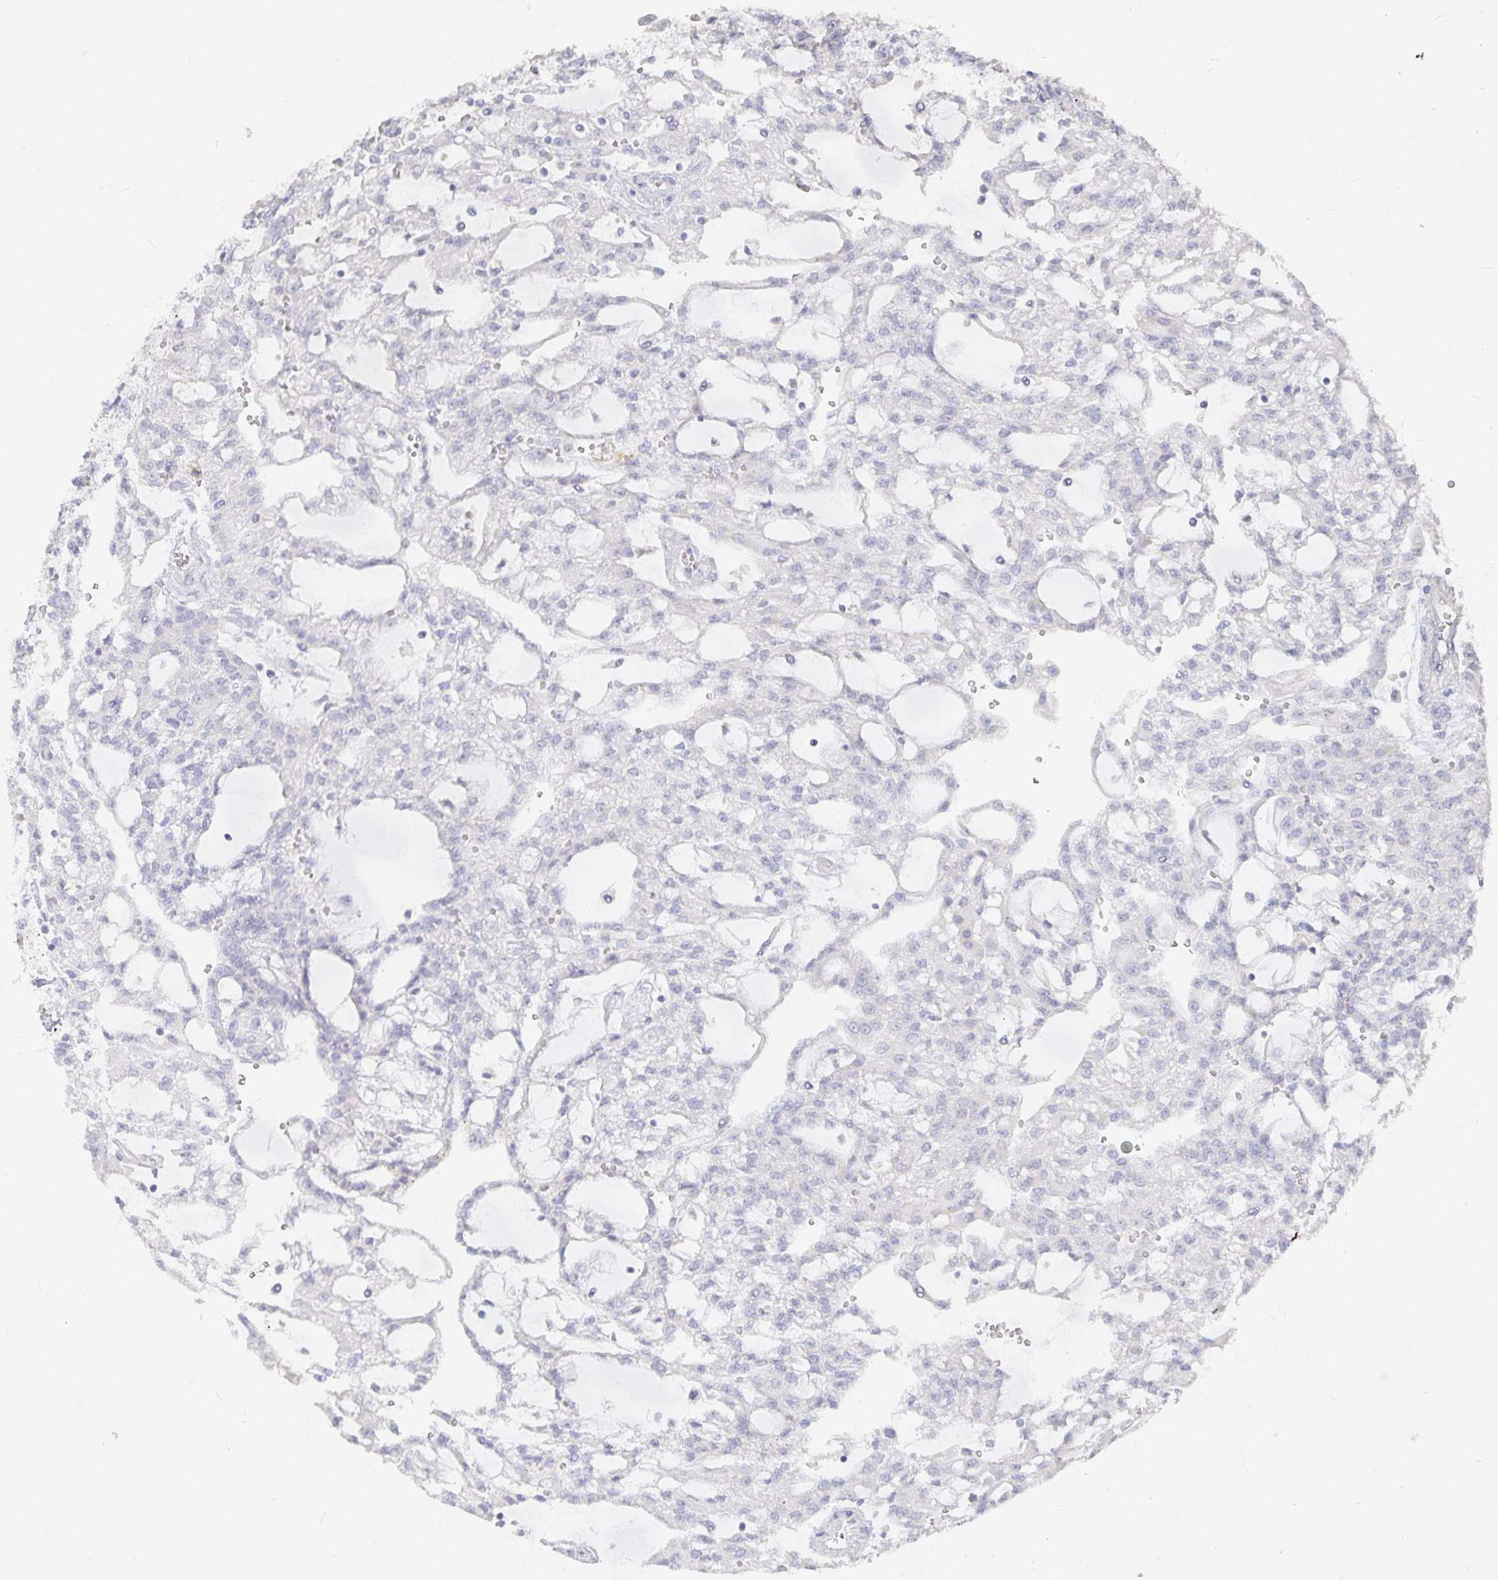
{"staining": {"intensity": "negative", "quantity": "none", "location": "none"}, "tissue": "renal cancer", "cell_type": "Tumor cells", "image_type": "cancer", "snomed": [{"axis": "morphology", "description": "Adenocarcinoma, NOS"}, {"axis": "topography", "description": "Kidney"}], "caption": "Immunohistochemistry (IHC) of human renal adenocarcinoma exhibits no expression in tumor cells.", "gene": "DNAH9", "patient": {"sex": "male", "age": 63}}